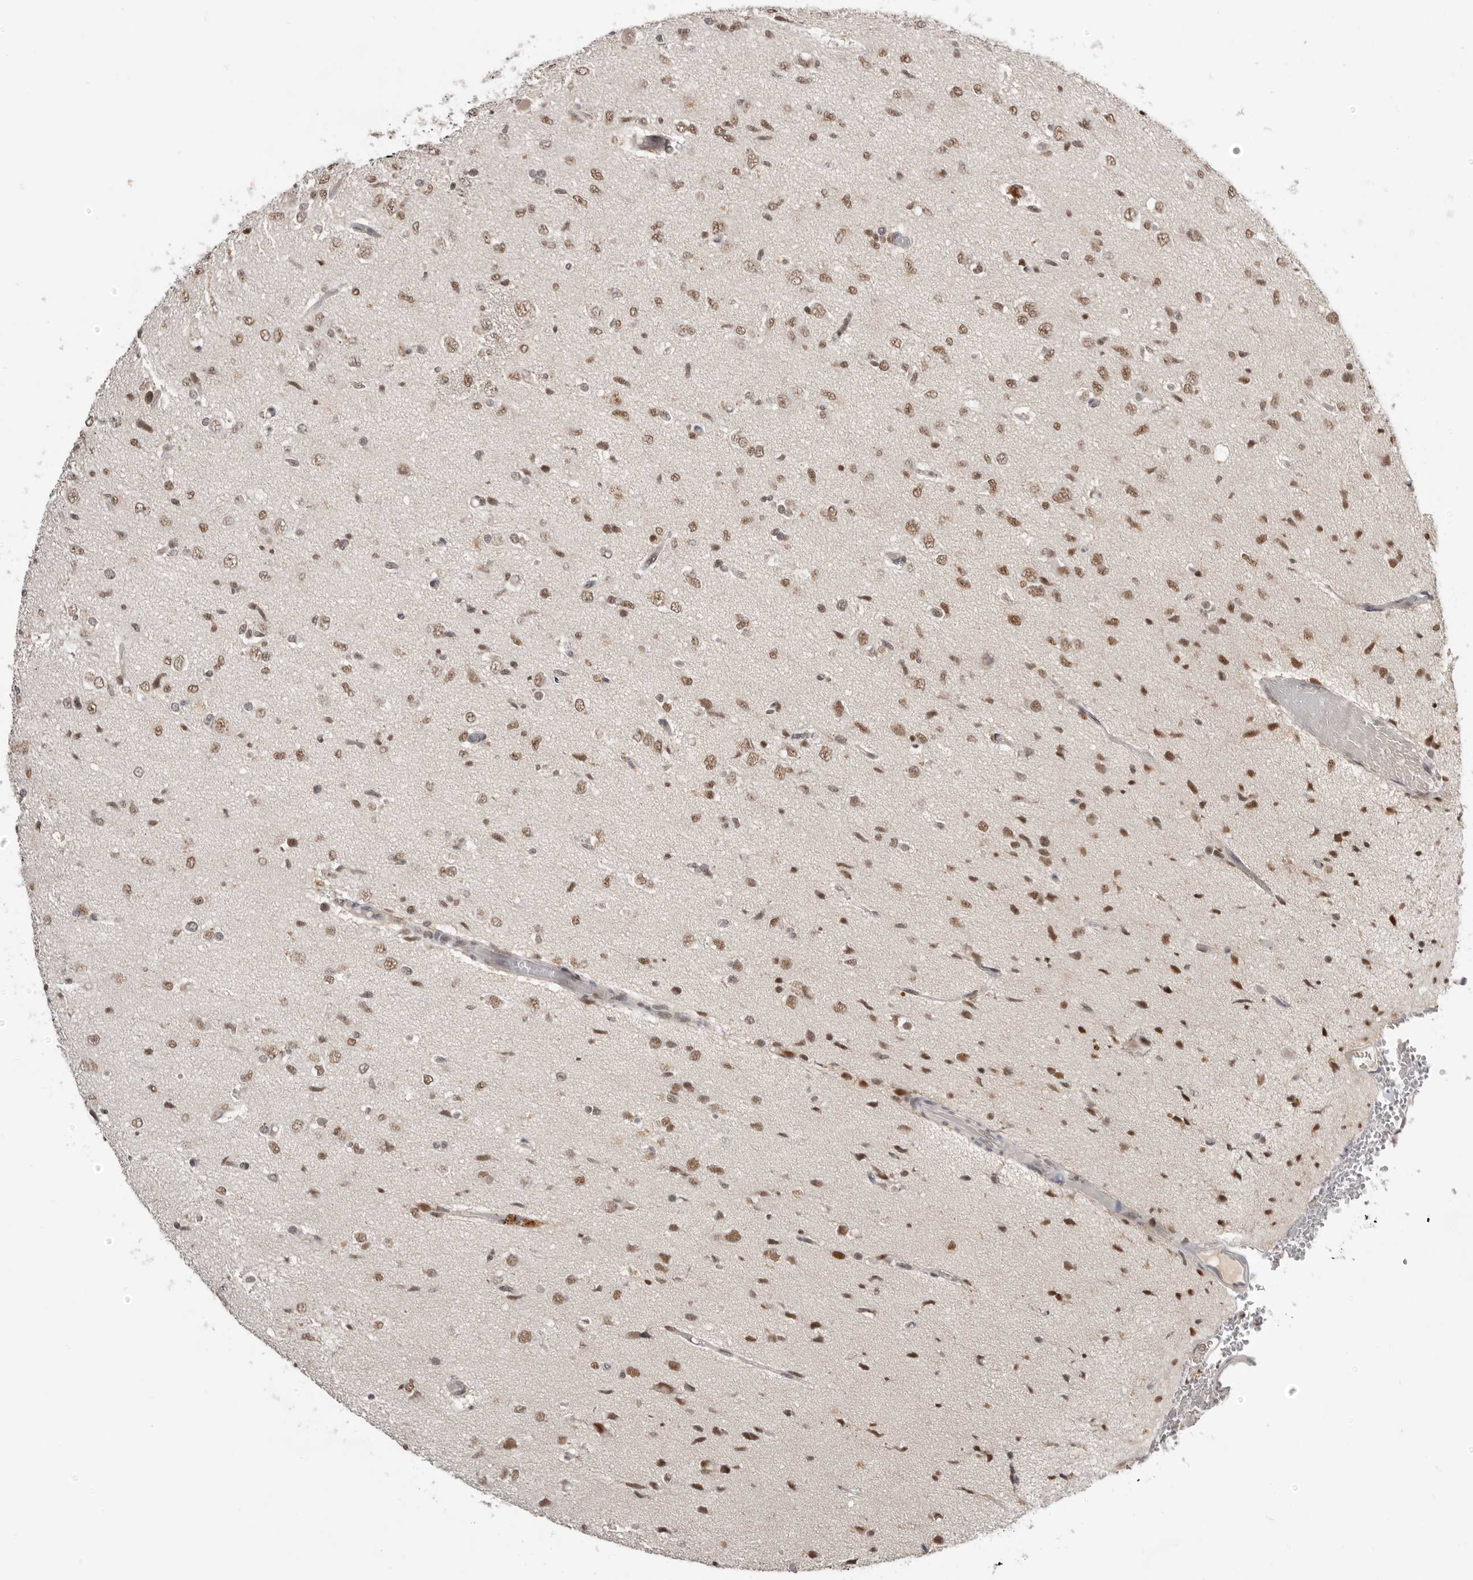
{"staining": {"intensity": "moderate", "quantity": ">75%", "location": "nuclear"}, "tissue": "glioma", "cell_type": "Tumor cells", "image_type": "cancer", "snomed": [{"axis": "morphology", "description": "Glioma, malignant, High grade"}, {"axis": "topography", "description": "Brain"}], "caption": "High-power microscopy captured an IHC image of malignant glioma (high-grade), revealing moderate nuclear positivity in approximately >75% of tumor cells.", "gene": "BRCA2", "patient": {"sex": "female", "age": 59}}